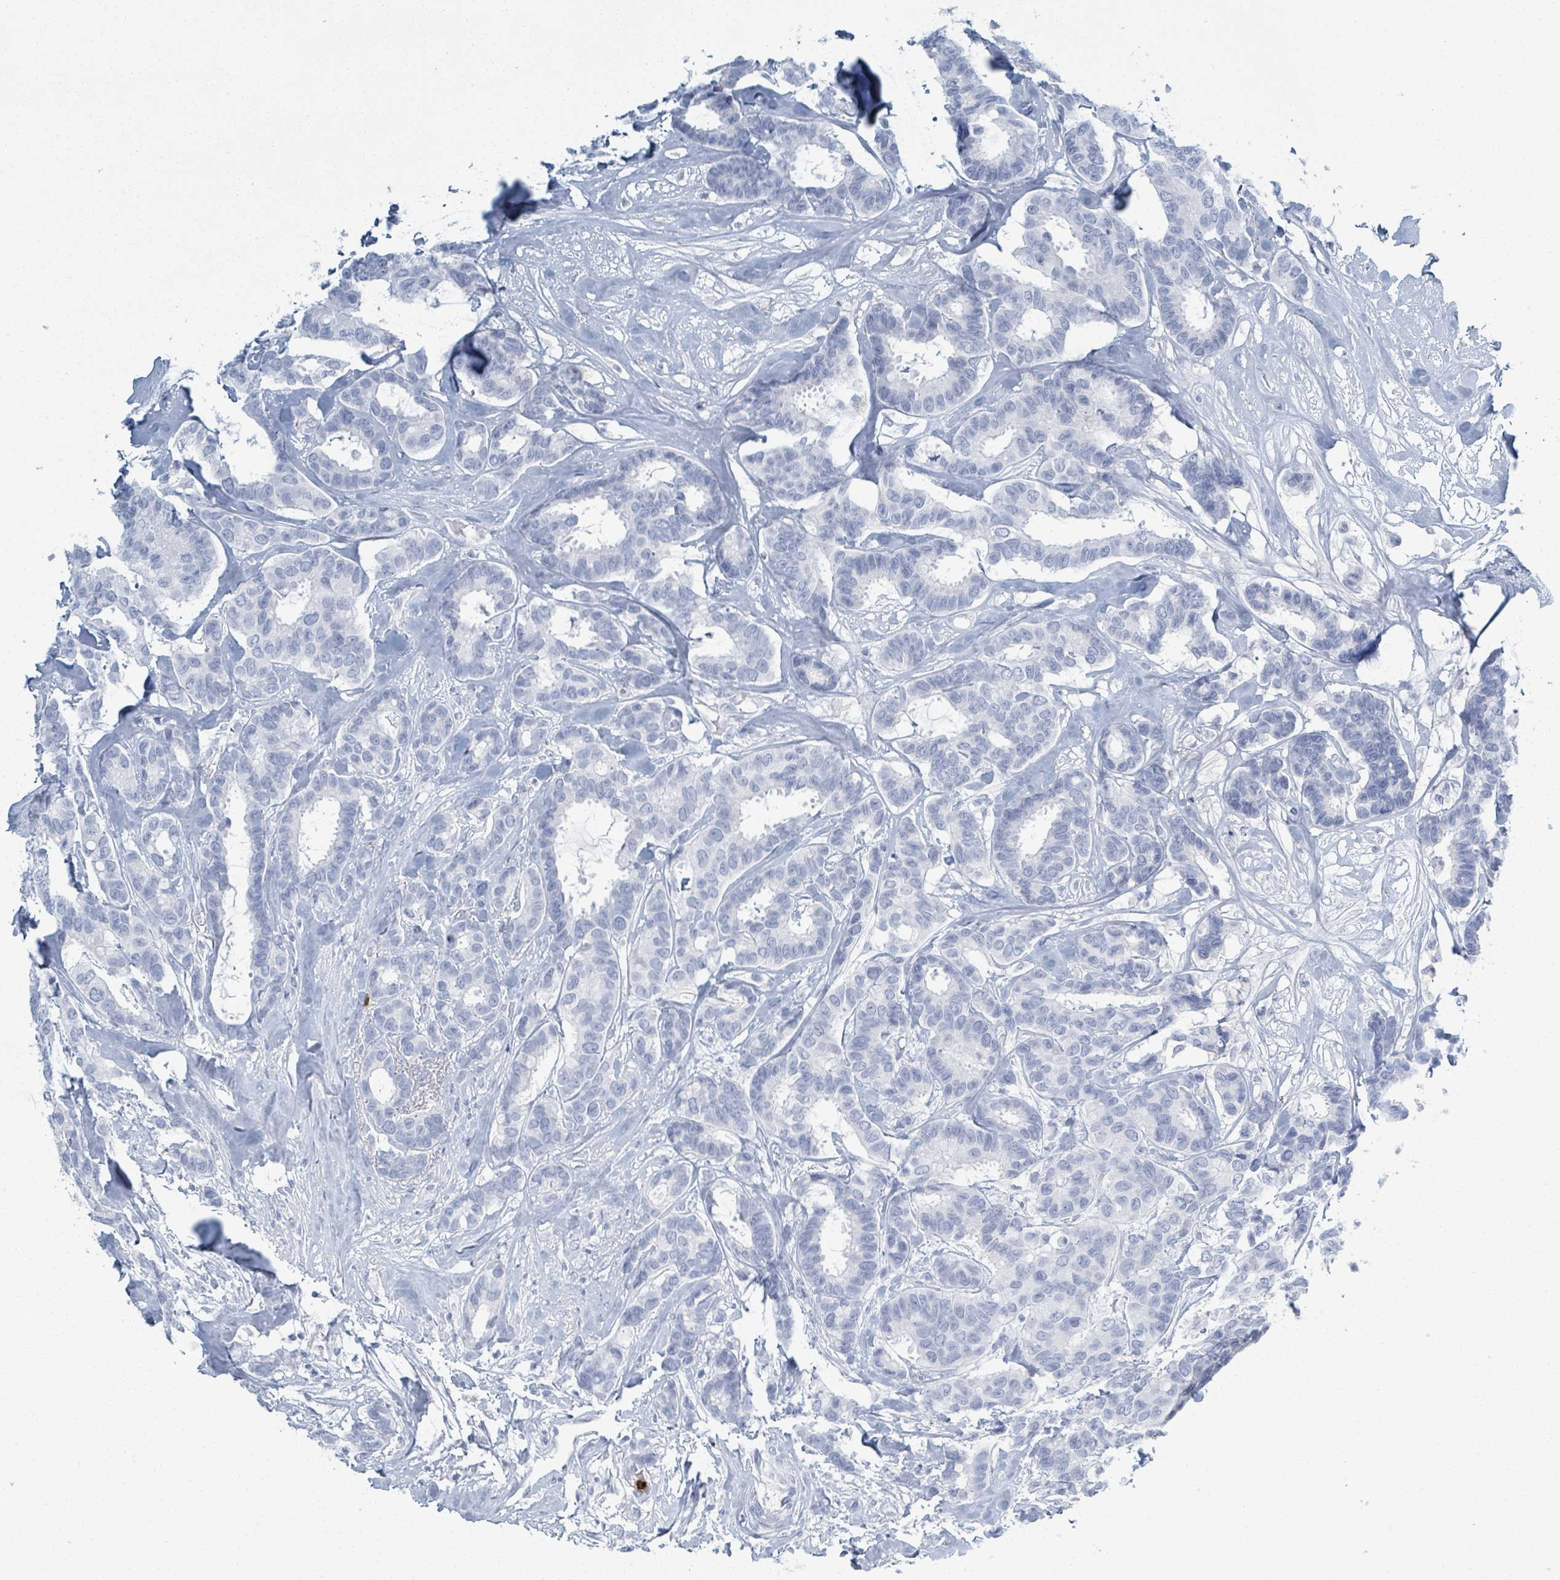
{"staining": {"intensity": "negative", "quantity": "none", "location": "none"}, "tissue": "breast cancer", "cell_type": "Tumor cells", "image_type": "cancer", "snomed": [{"axis": "morphology", "description": "Duct carcinoma"}, {"axis": "topography", "description": "Breast"}], "caption": "This is an immunohistochemistry histopathology image of invasive ductal carcinoma (breast). There is no expression in tumor cells.", "gene": "DEFA4", "patient": {"sex": "female", "age": 87}}